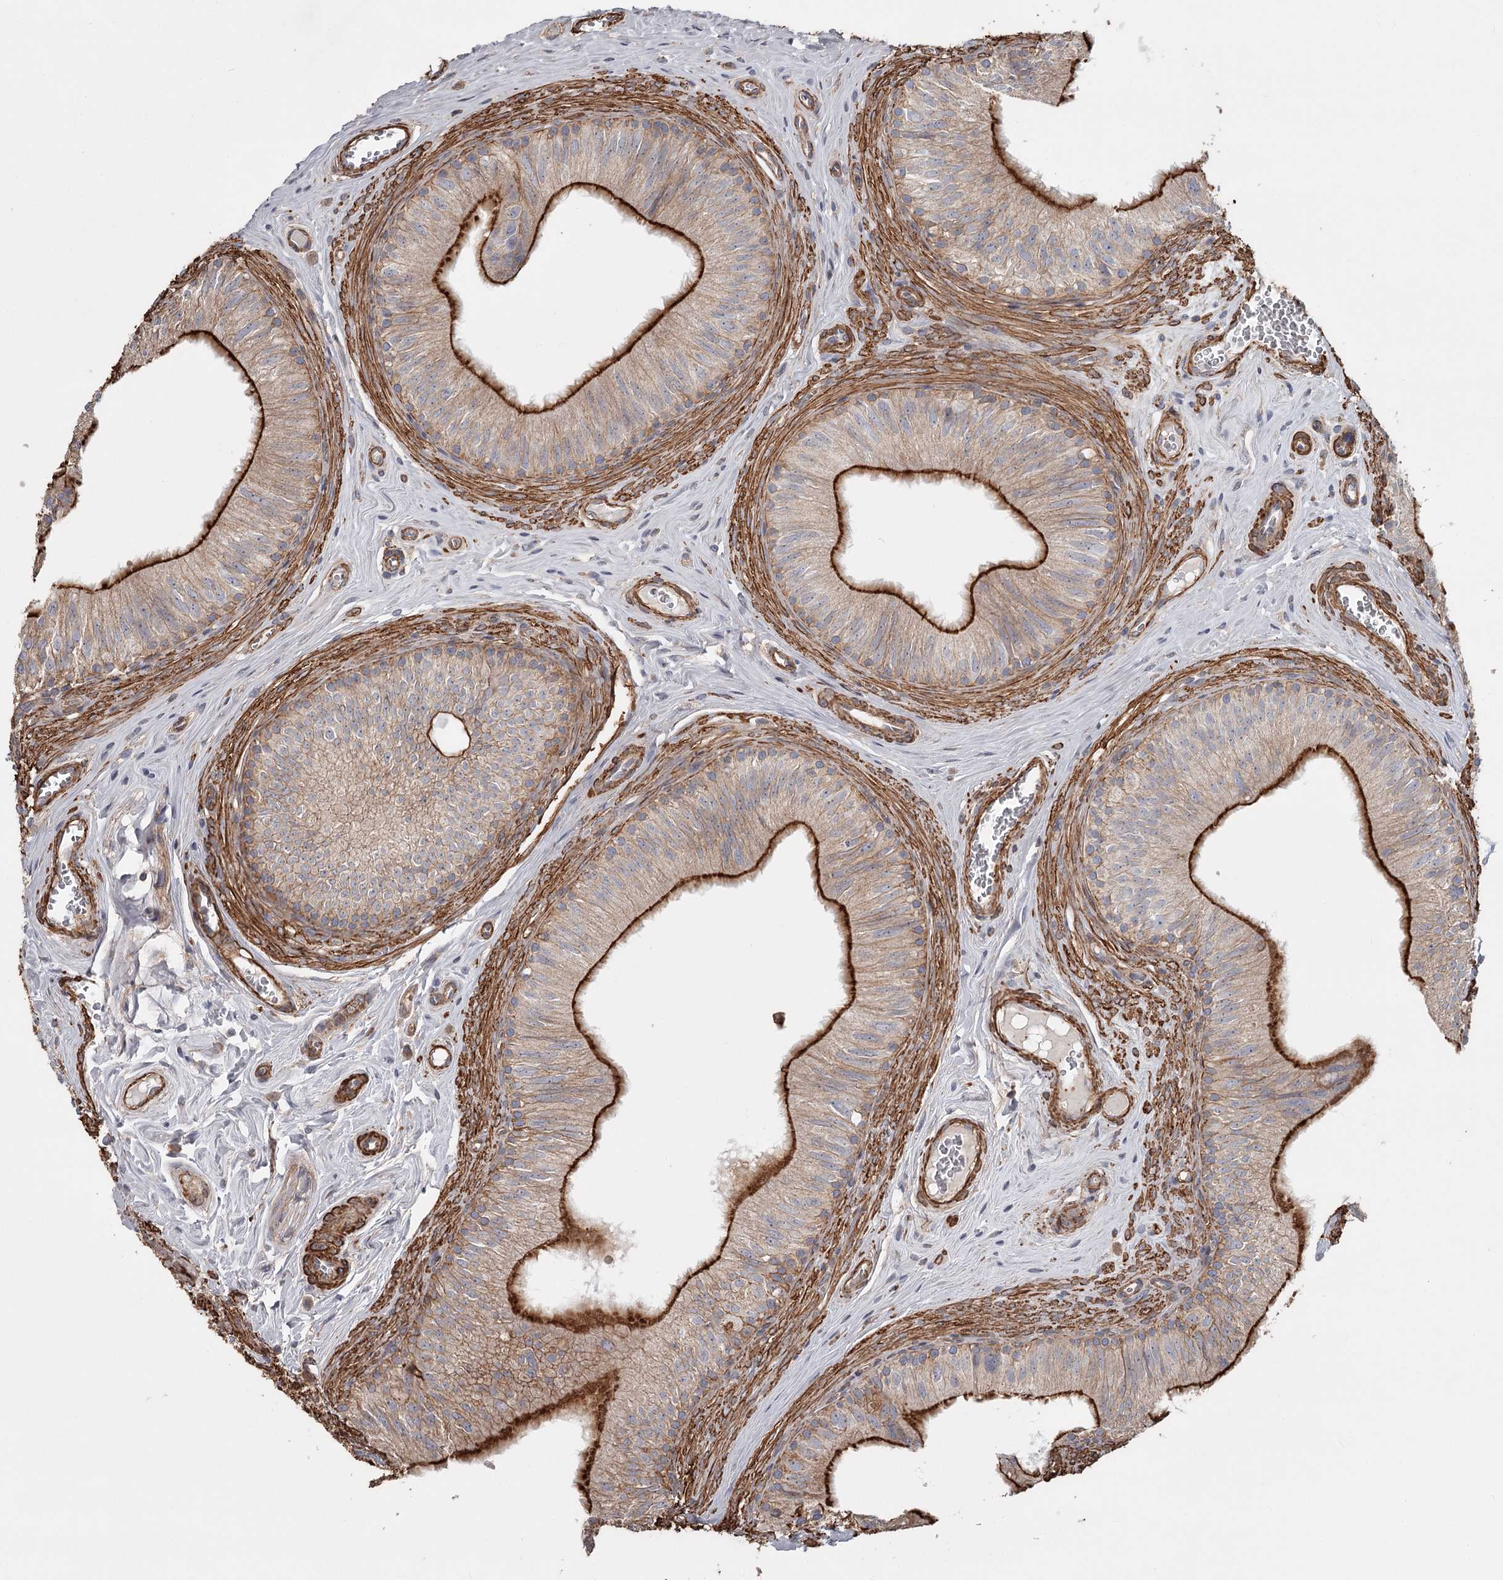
{"staining": {"intensity": "strong", "quantity": "25%-75%", "location": "cytoplasmic/membranous"}, "tissue": "epididymis", "cell_type": "Glandular cells", "image_type": "normal", "snomed": [{"axis": "morphology", "description": "Normal tissue, NOS"}, {"axis": "topography", "description": "Epididymis"}], "caption": "Protein staining by immunohistochemistry (IHC) reveals strong cytoplasmic/membranous positivity in about 25%-75% of glandular cells in normal epididymis. (DAB (3,3'-diaminobenzidine) = brown stain, brightfield microscopy at high magnification).", "gene": "DHRS9", "patient": {"sex": "male", "age": 46}}